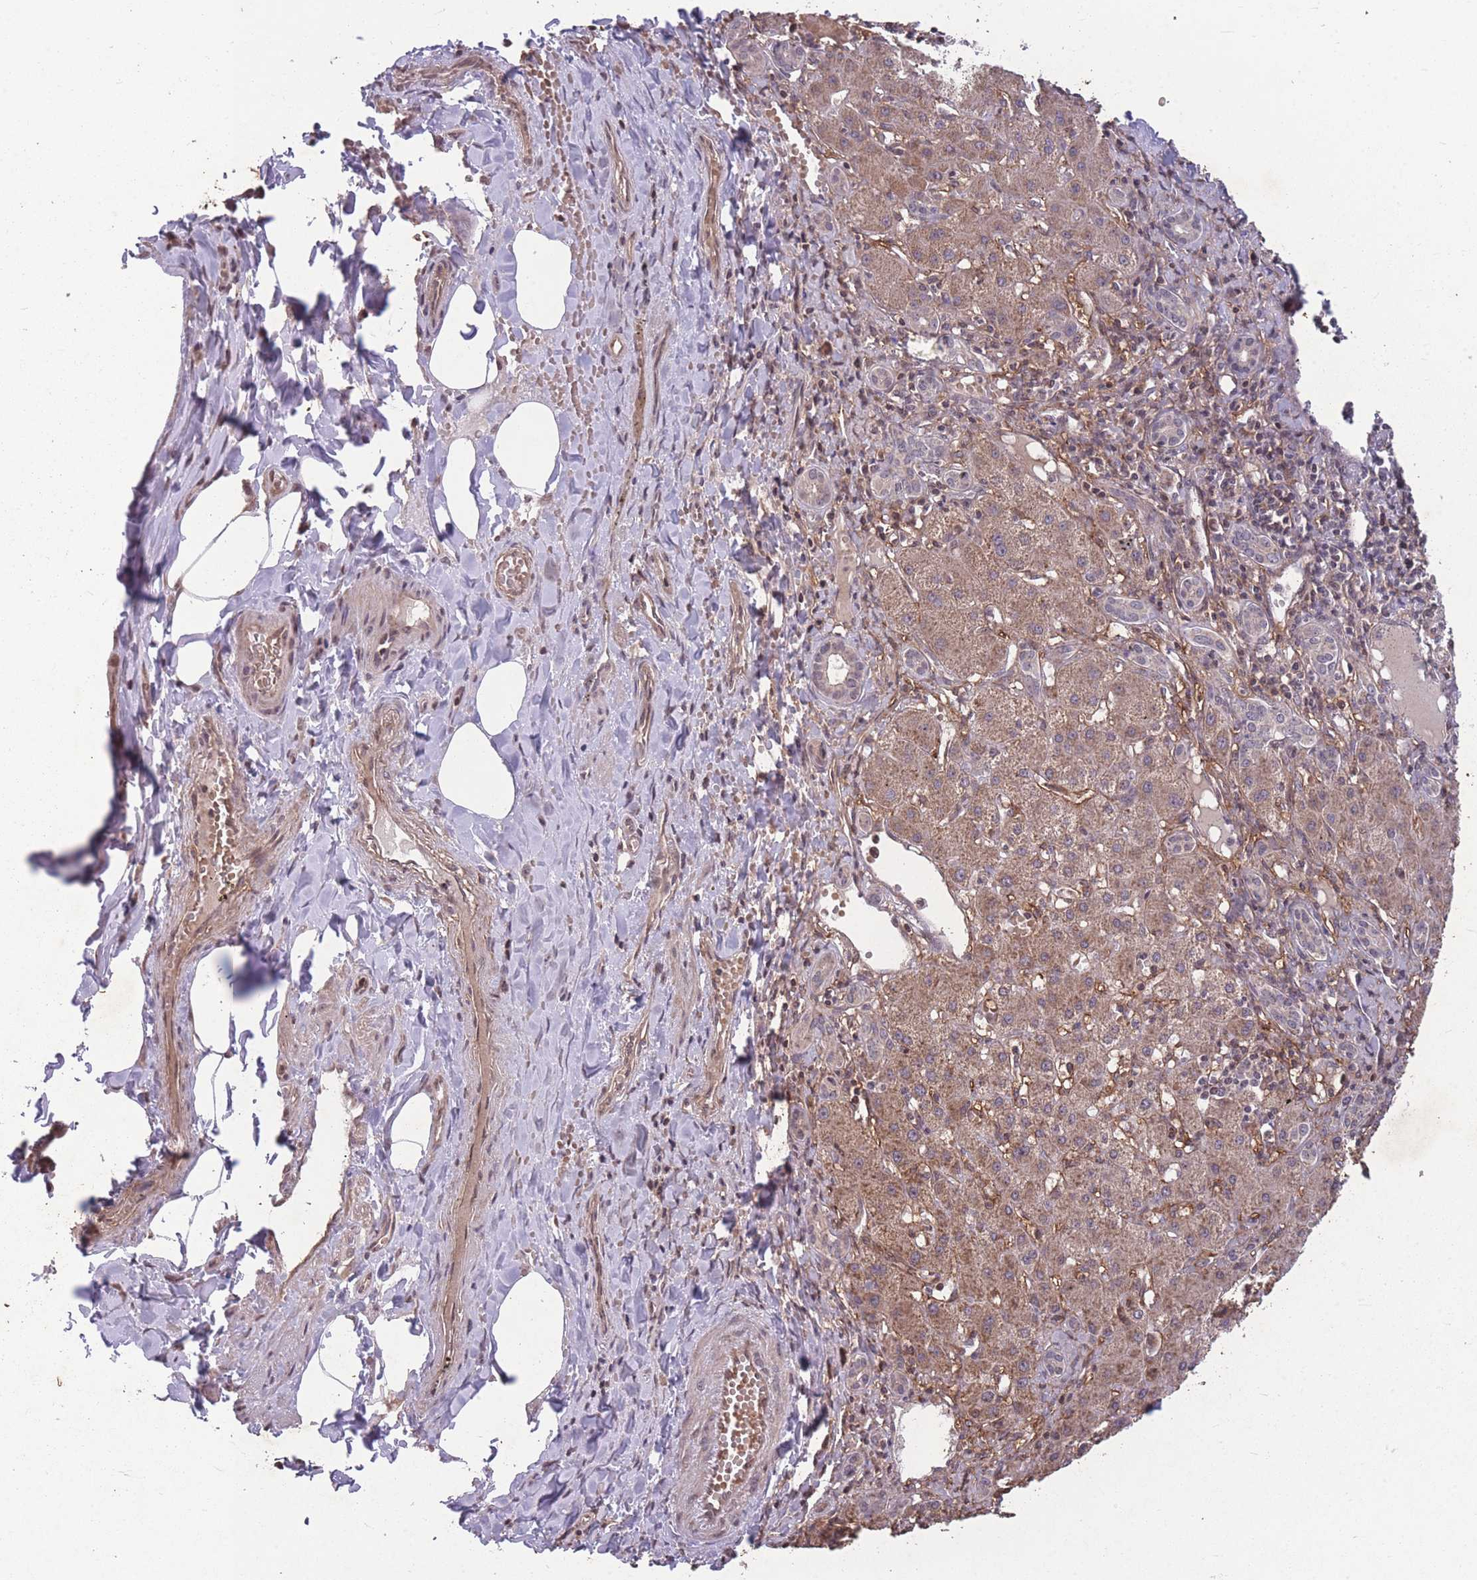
{"staining": {"intensity": "moderate", "quantity": ">75%", "location": "cytoplasmic/membranous"}, "tissue": "liver cancer", "cell_type": "Tumor cells", "image_type": "cancer", "snomed": [{"axis": "morphology", "description": "Cholangiocarcinoma"}, {"axis": "topography", "description": "Liver"}], "caption": "Cholangiocarcinoma (liver) tissue shows moderate cytoplasmic/membranous staining in approximately >75% of tumor cells, visualized by immunohistochemistry.", "gene": "GGT5", "patient": {"sex": "male", "age": 59}}